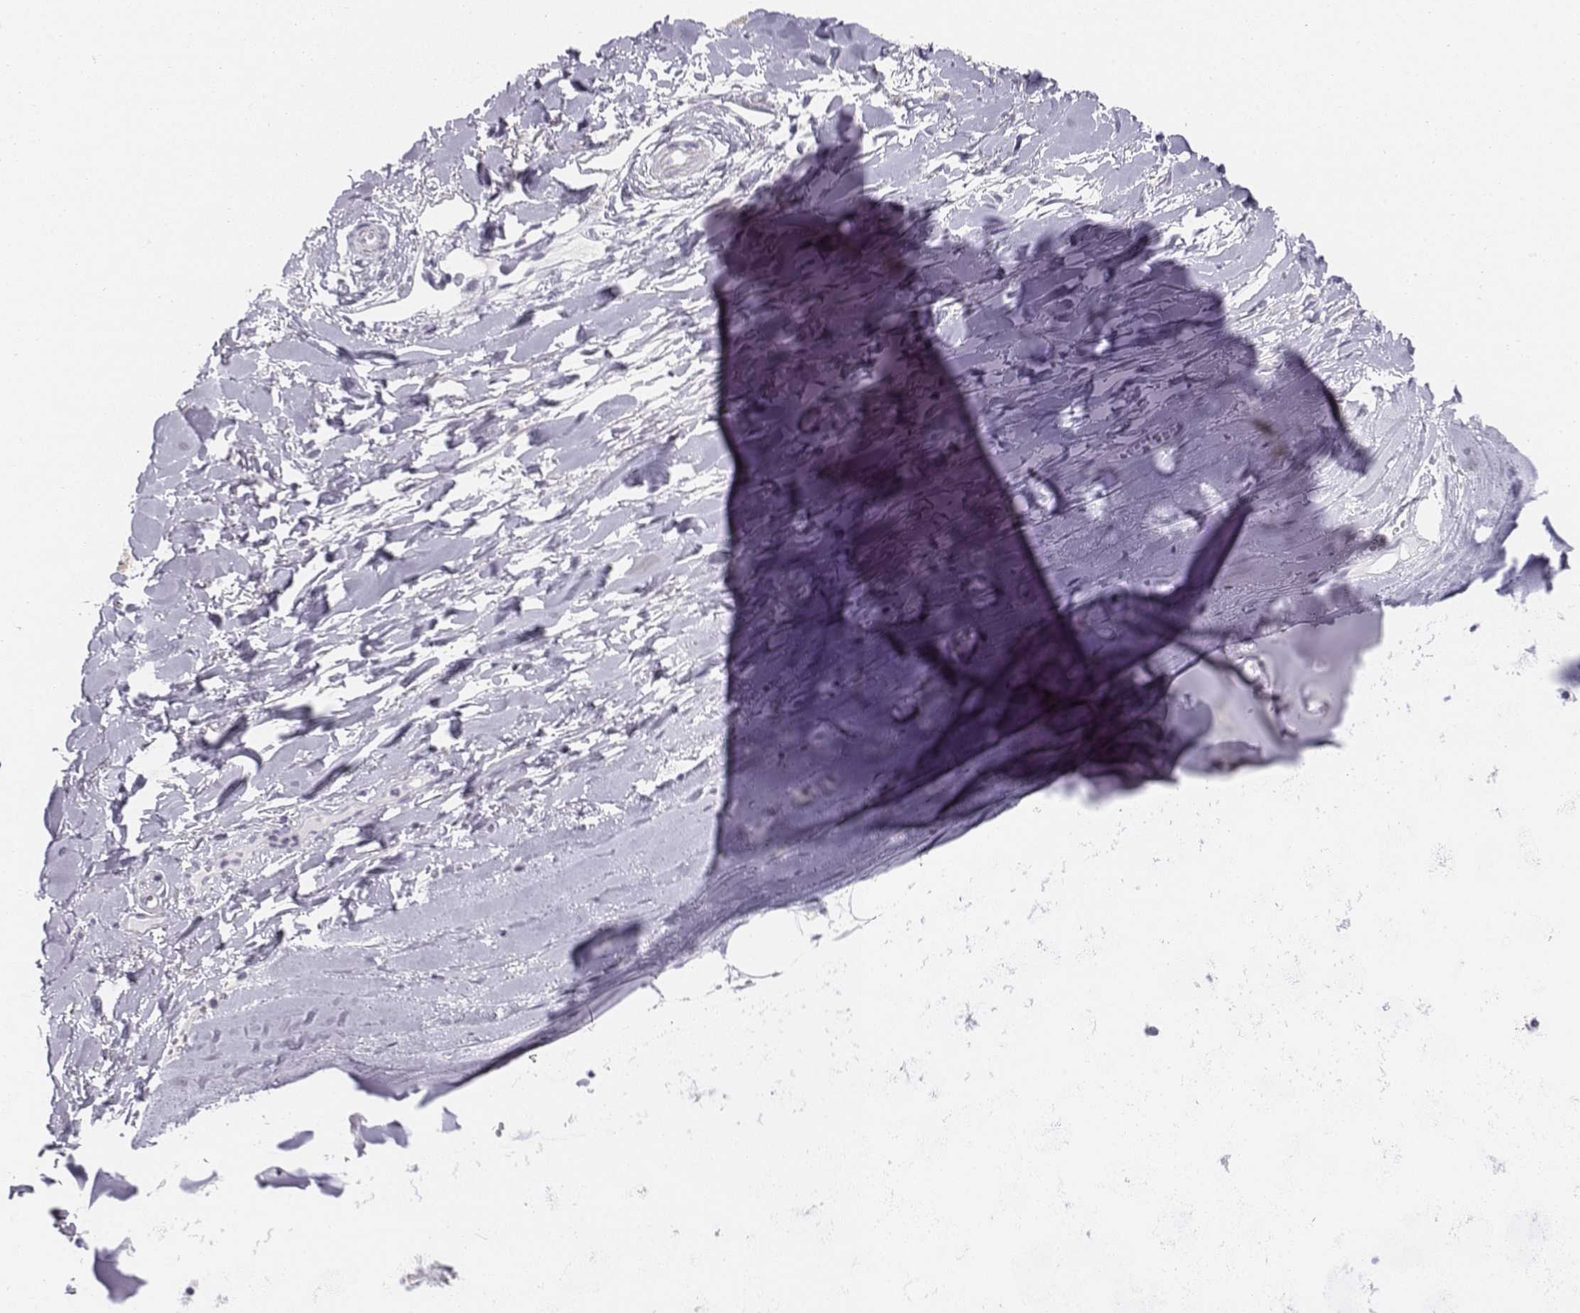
{"staining": {"intensity": "negative", "quantity": "none", "location": "none"}, "tissue": "adipose tissue", "cell_type": "Adipocytes", "image_type": "normal", "snomed": [{"axis": "morphology", "description": "Normal tissue, NOS"}, {"axis": "topography", "description": "Cartilage tissue"}, {"axis": "topography", "description": "Nasopharynx"}, {"axis": "topography", "description": "Thyroid gland"}], "caption": "A micrograph of adipose tissue stained for a protein shows no brown staining in adipocytes. The staining was performed using DAB to visualize the protein expression in brown, while the nuclei were stained in blue with hematoxylin (Magnification: 20x).", "gene": "TH", "patient": {"sex": "male", "age": 63}}